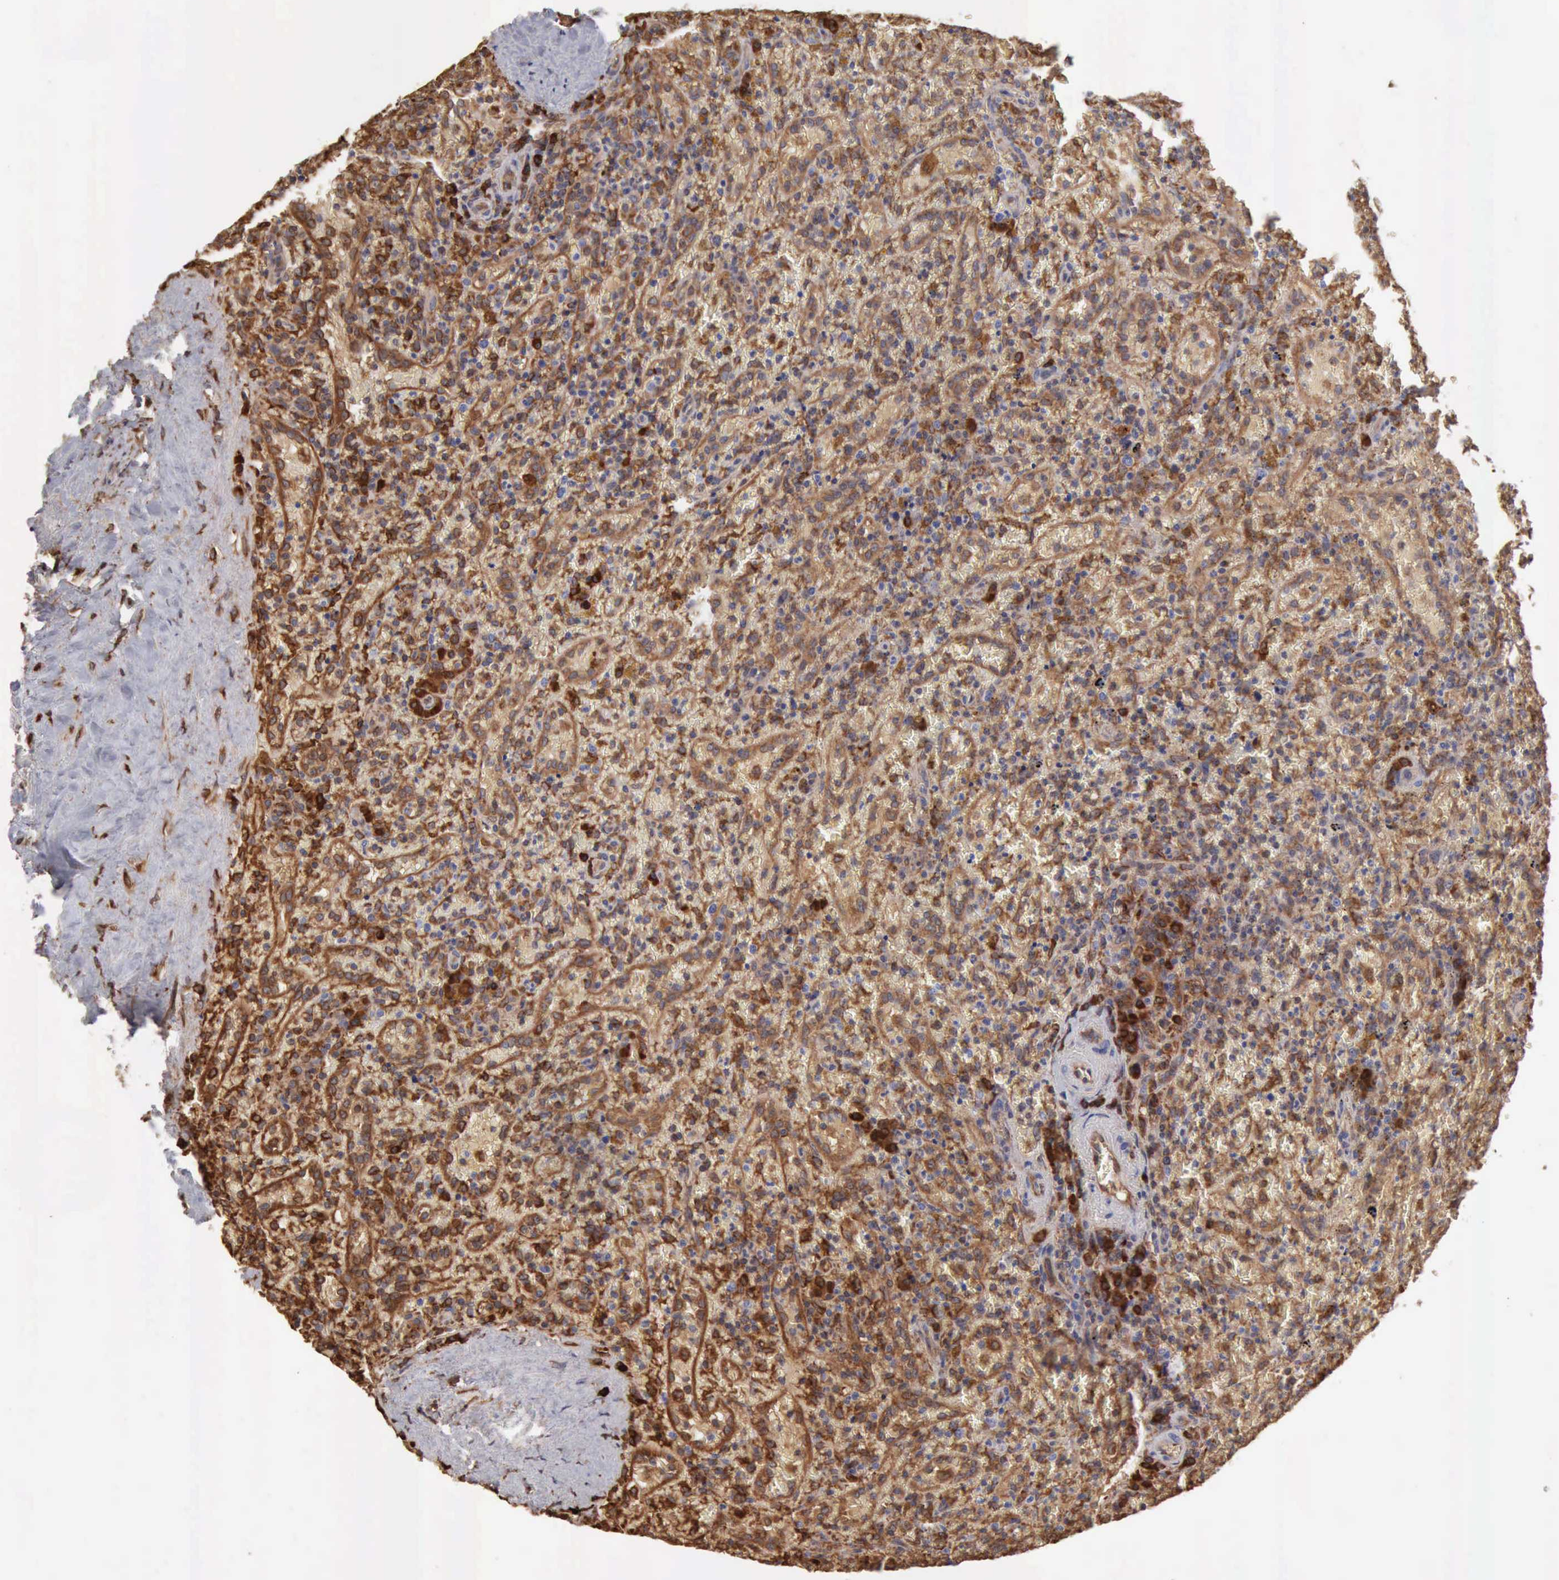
{"staining": {"intensity": "strong", "quantity": "25%-75%", "location": "cytoplasmic/membranous,nuclear"}, "tissue": "lymphoma", "cell_type": "Tumor cells", "image_type": "cancer", "snomed": [{"axis": "morphology", "description": "Malignant lymphoma, non-Hodgkin's type, High grade"}, {"axis": "topography", "description": "Spleen"}, {"axis": "topography", "description": "Lymph node"}], "caption": "IHC staining of lymphoma, which reveals high levels of strong cytoplasmic/membranous and nuclear positivity in approximately 25%-75% of tumor cells indicating strong cytoplasmic/membranous and nuclear protein staining. The staining was performed using DAB (brown) for protein detection and nuclei were counterstained in hematoxylin (blue).", "gene": "APOL2", "patient": {"sex": "female", "age": 70}}